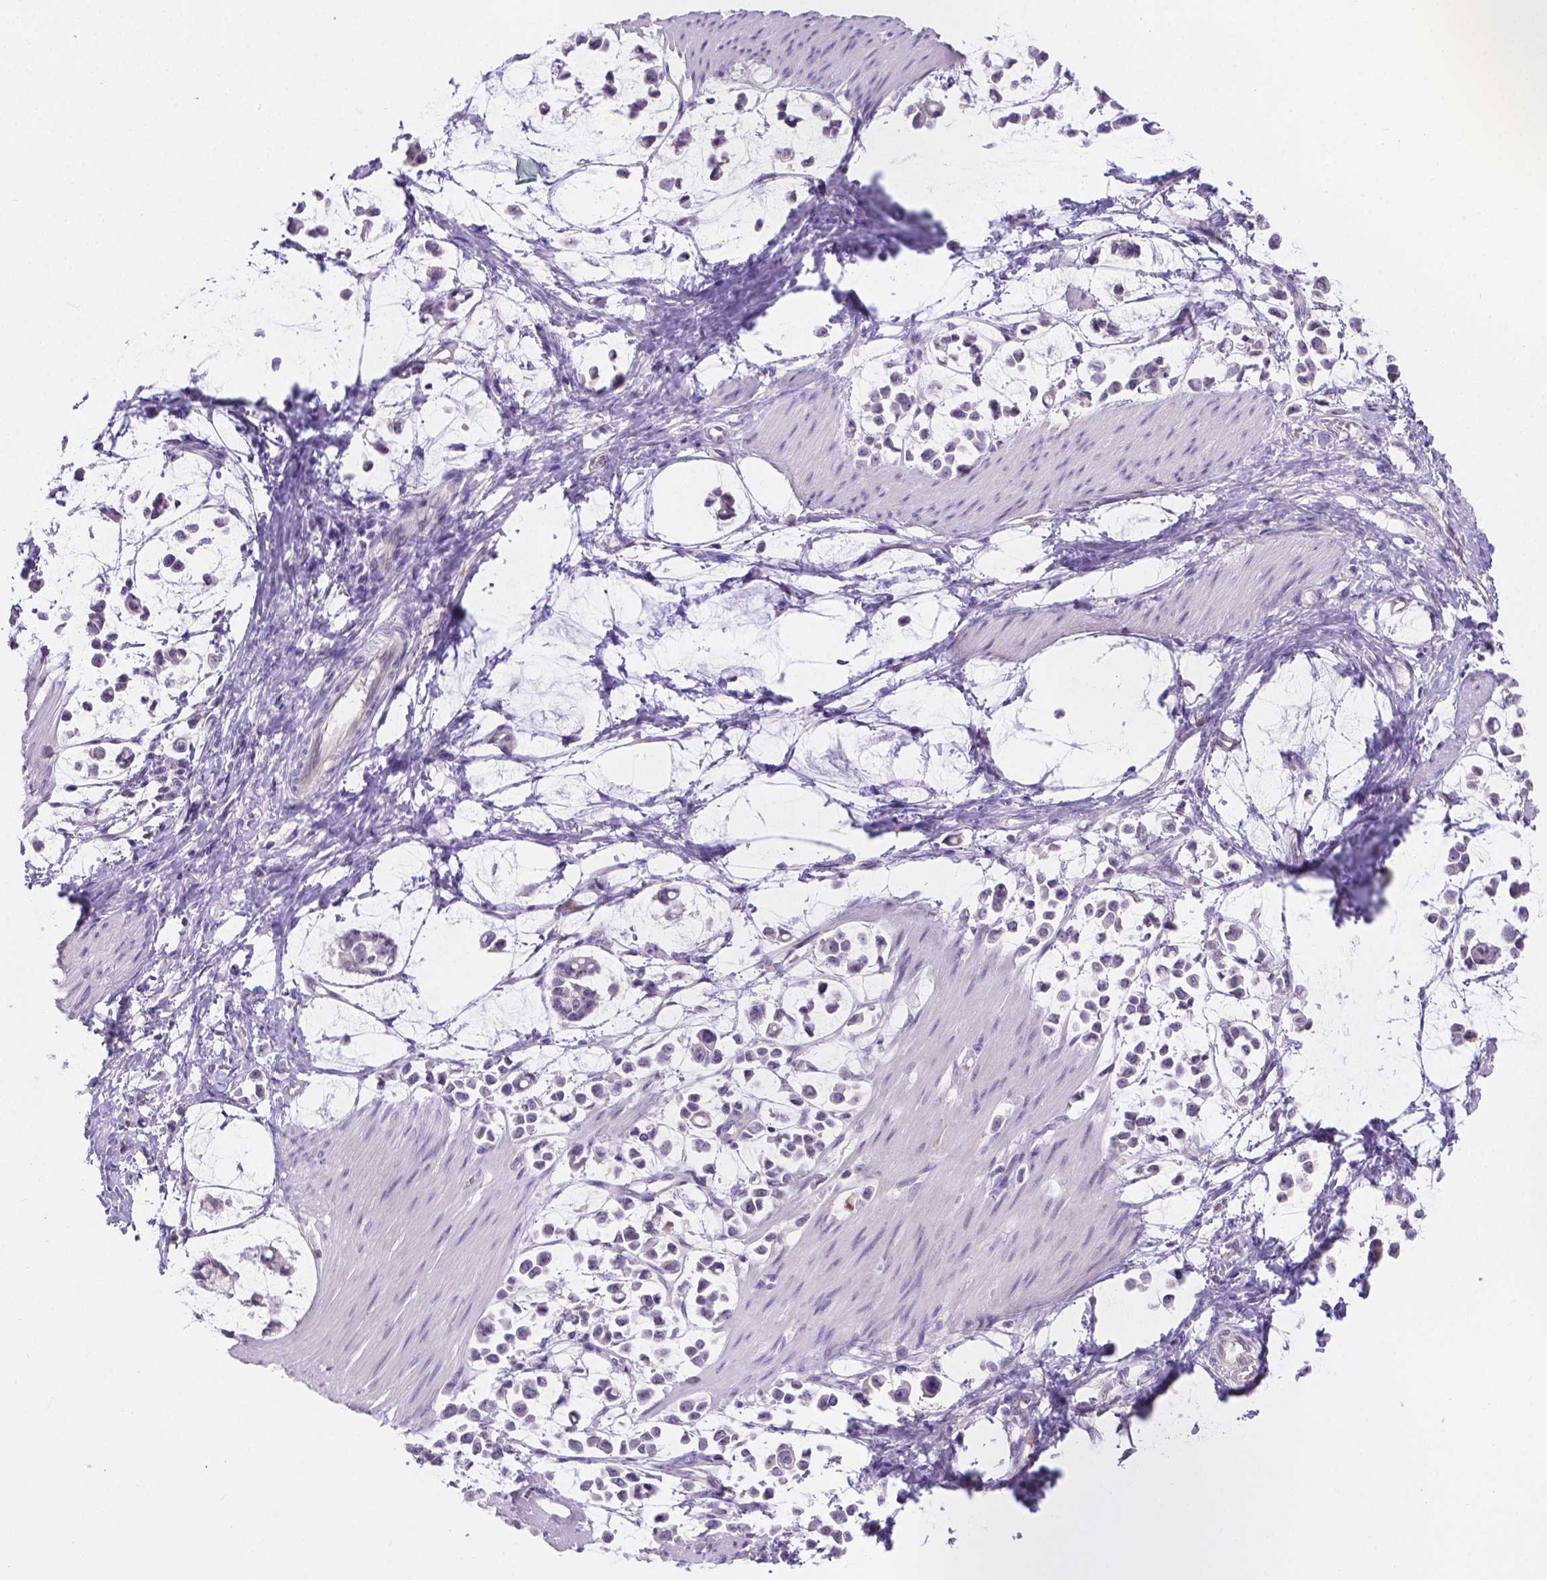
{"staining": {"intensity": "negative", "quantity": "none", "location": "none"}, "tissue": "stomach cancer", "cell_type": "Tumor cells", "image_type": "cancer", "snomed": [{"axis": "morphology", "description": "Adenocarcinoma, NOS"}, {"axis": "topography", "description": "Stomach"}], "caption": "Tumor cells show no significant staining in stomach cancer (adenocarcinoma).", "gene": "CD96", "patient": {"sex": "male", "age": 82}}